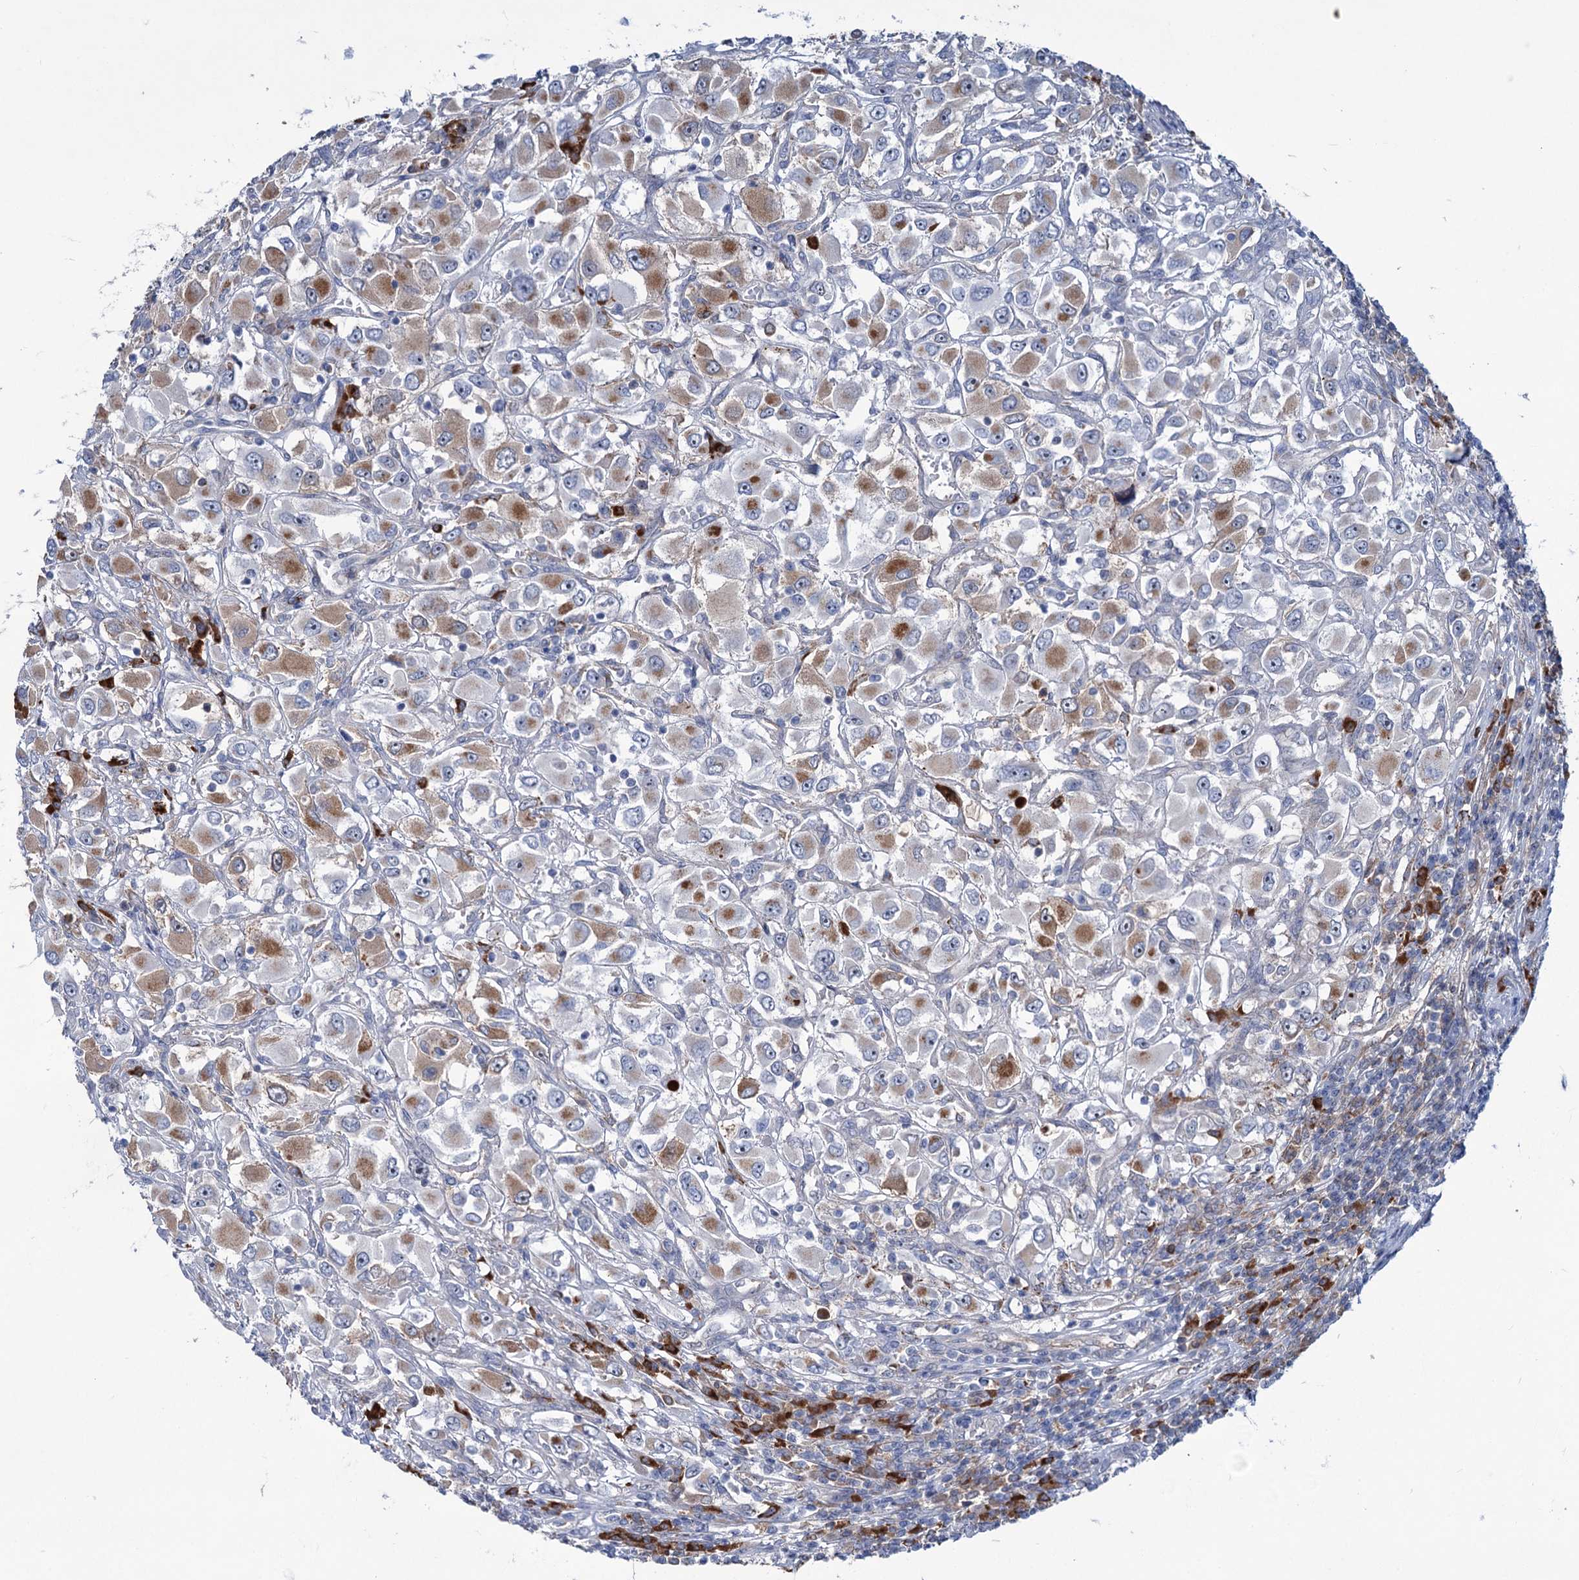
{"staining": {"intensity": "moderate", "quantity": "25%-75%", "location": "cytoplasmic/membranous"}, "tissue": "renal cancer", "cell_type": "Tumor cells", "image_type": "cancer", "snomed": [{"axis": "morphology", "description": "Adenocarcinoma, NOS"}, {"axis": "topography", "description": "Kidney"}], "caption": "A brown stain highlights moderate cytoplasmic/membranous expression of a protein in human renal cancer (adenocarcinoma) tumor cells.", "gene": "LPIN1", "patient": {"sex": "female", "age": 52}}